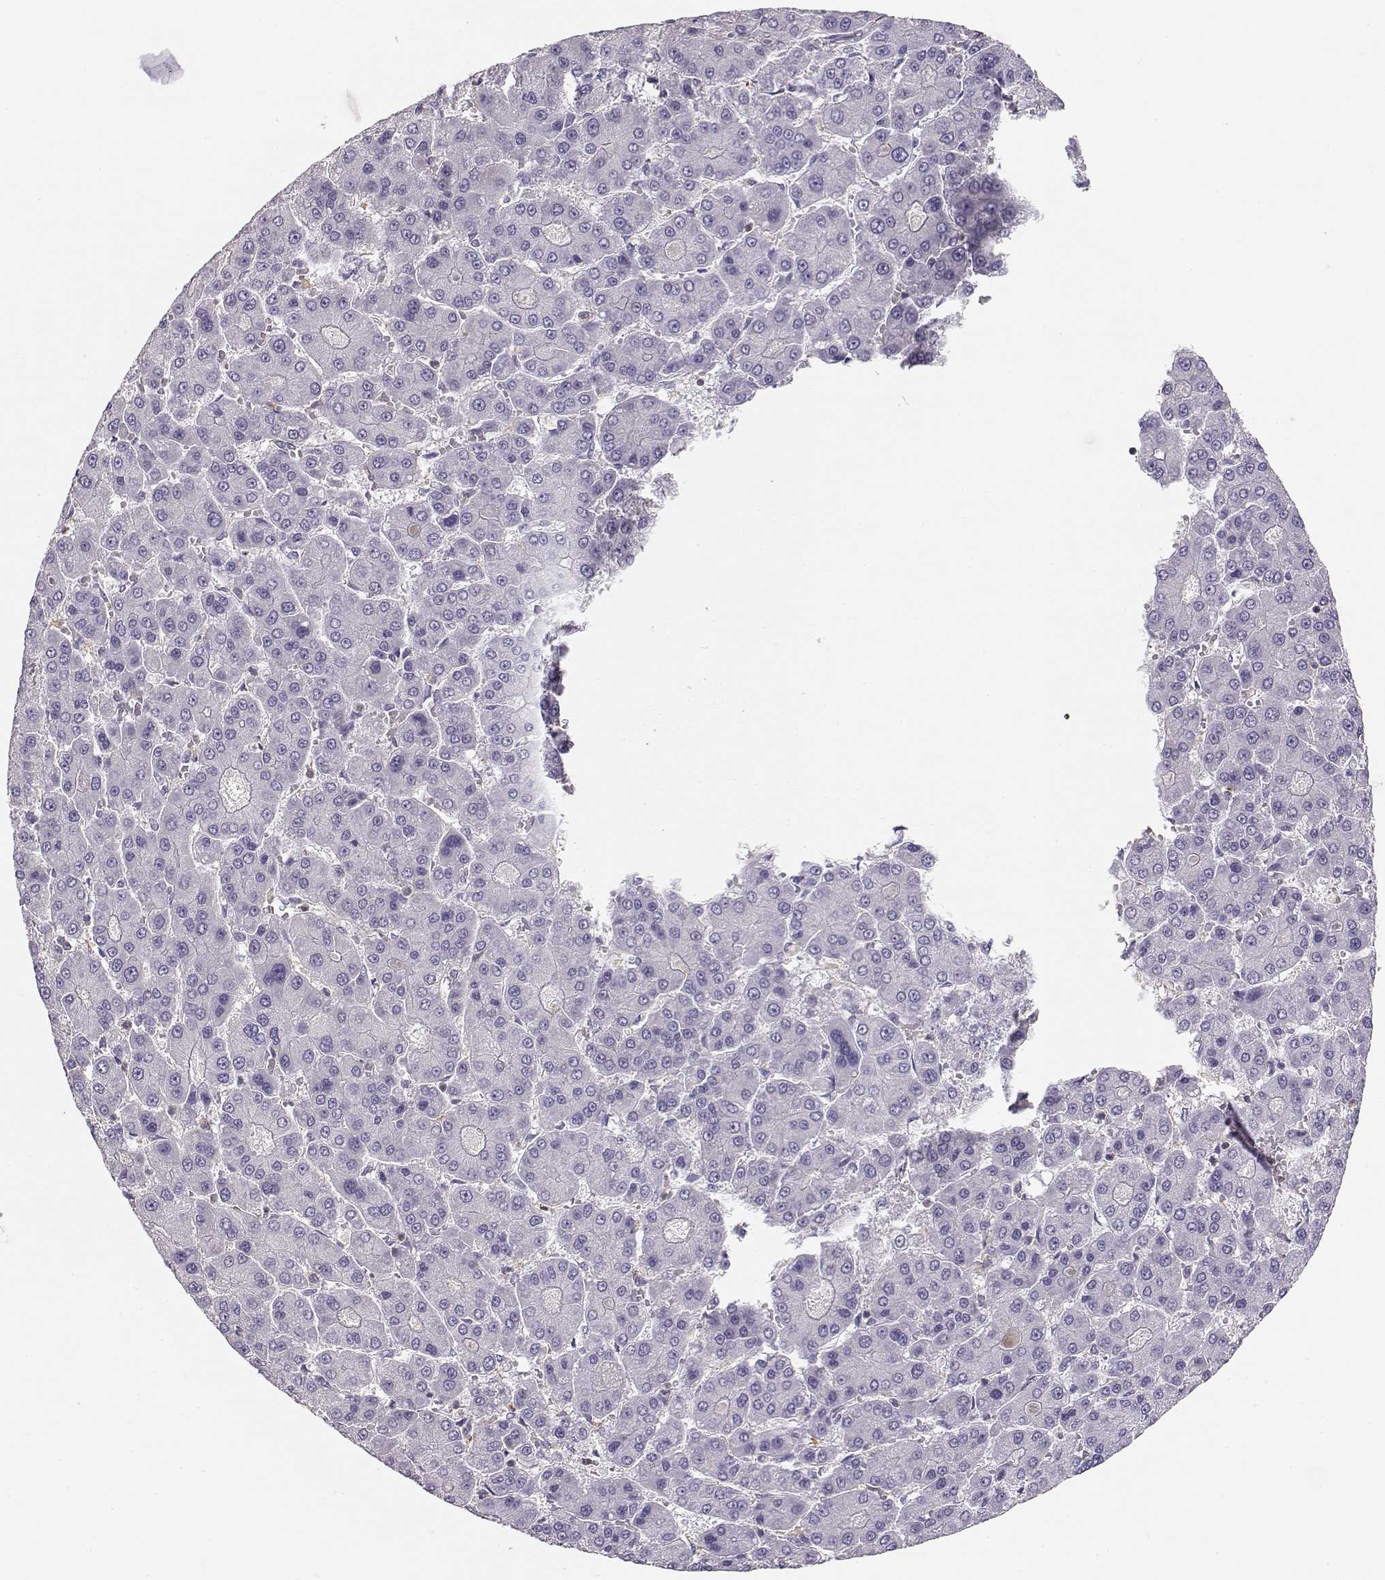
{"staining": {"intensity": "negative", "quantity": "none", "location": "none"}, "tissue": "liver cancer", "cell_type": "Tumor cells", "image_type": "cancer", "snomed": [{"axis": "morphology", "description": "Carcinoma, Hepatocellular, NOS"}, {"axis": "topography", "description": "Liver"}], "caption": "Immunohistochemistry (IHC) of liver hepatocellular carcinoma displays no expression in tumor cells.", "gene": "DAPL1", "patient": {"sex": "male", "age": 70}}